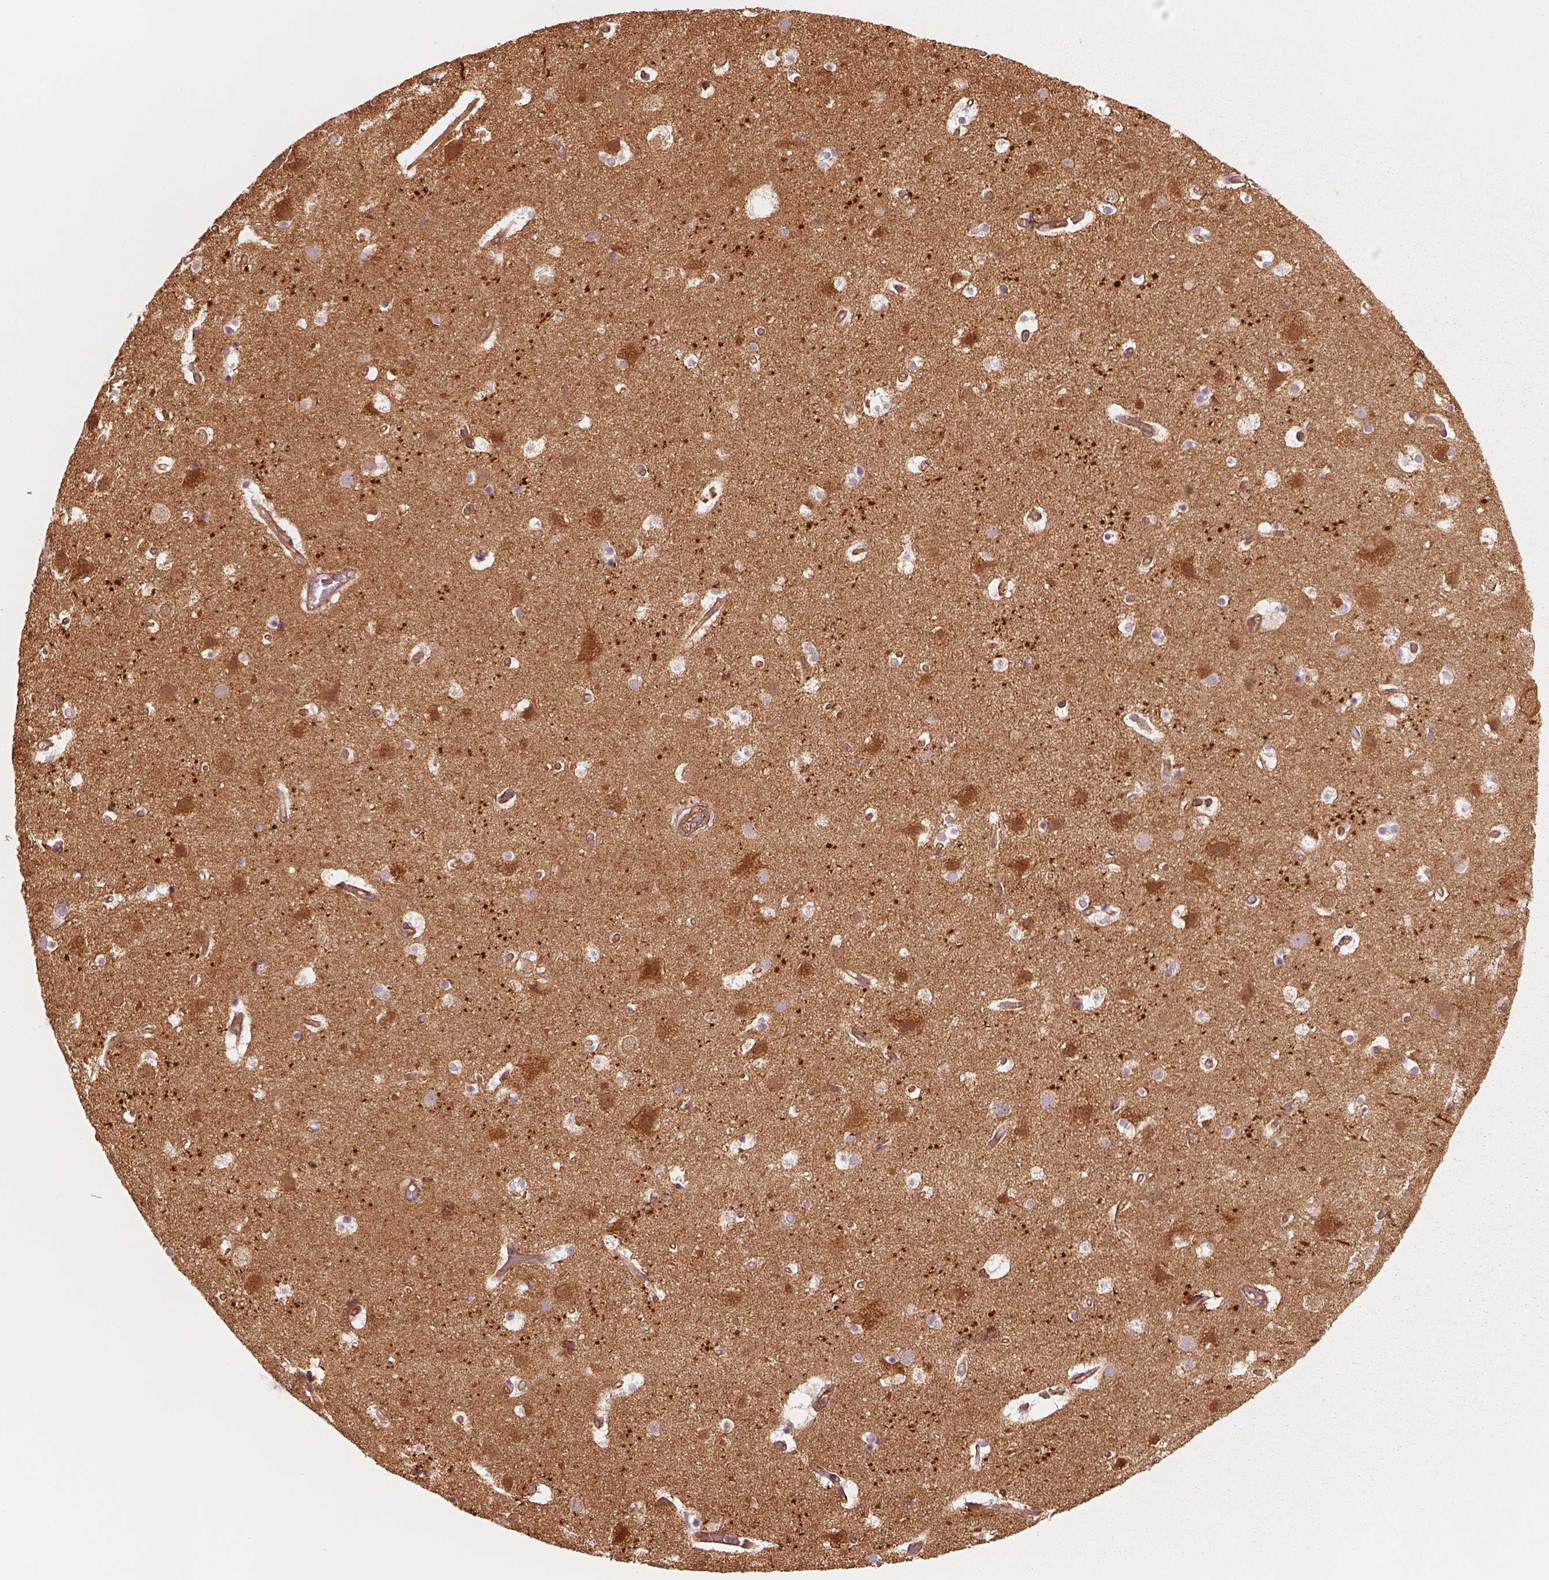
{"staining": {"intensity": "moderate", "quantity": ">75%", "location": "cytoplasmic/membranous"}, "tissue": "cerebral cortex", "cell_type": "Endothelial cells", "image_type": "normal", "snomed": [{"axis": "morphology", "description": "Normal tissue, NOS"}, {"axis": "topography", "description": "Cerebral cortex"}], "caption": "Moderate cytoplasmic/membranous protein positivity is present in approximately >75% of endothelial cells in cerebral cortex. (Brightfield microscopy of DAB IHC at high magnification).", "gene": "CRYM", "patient": {"sex": "female", "age": 52}}